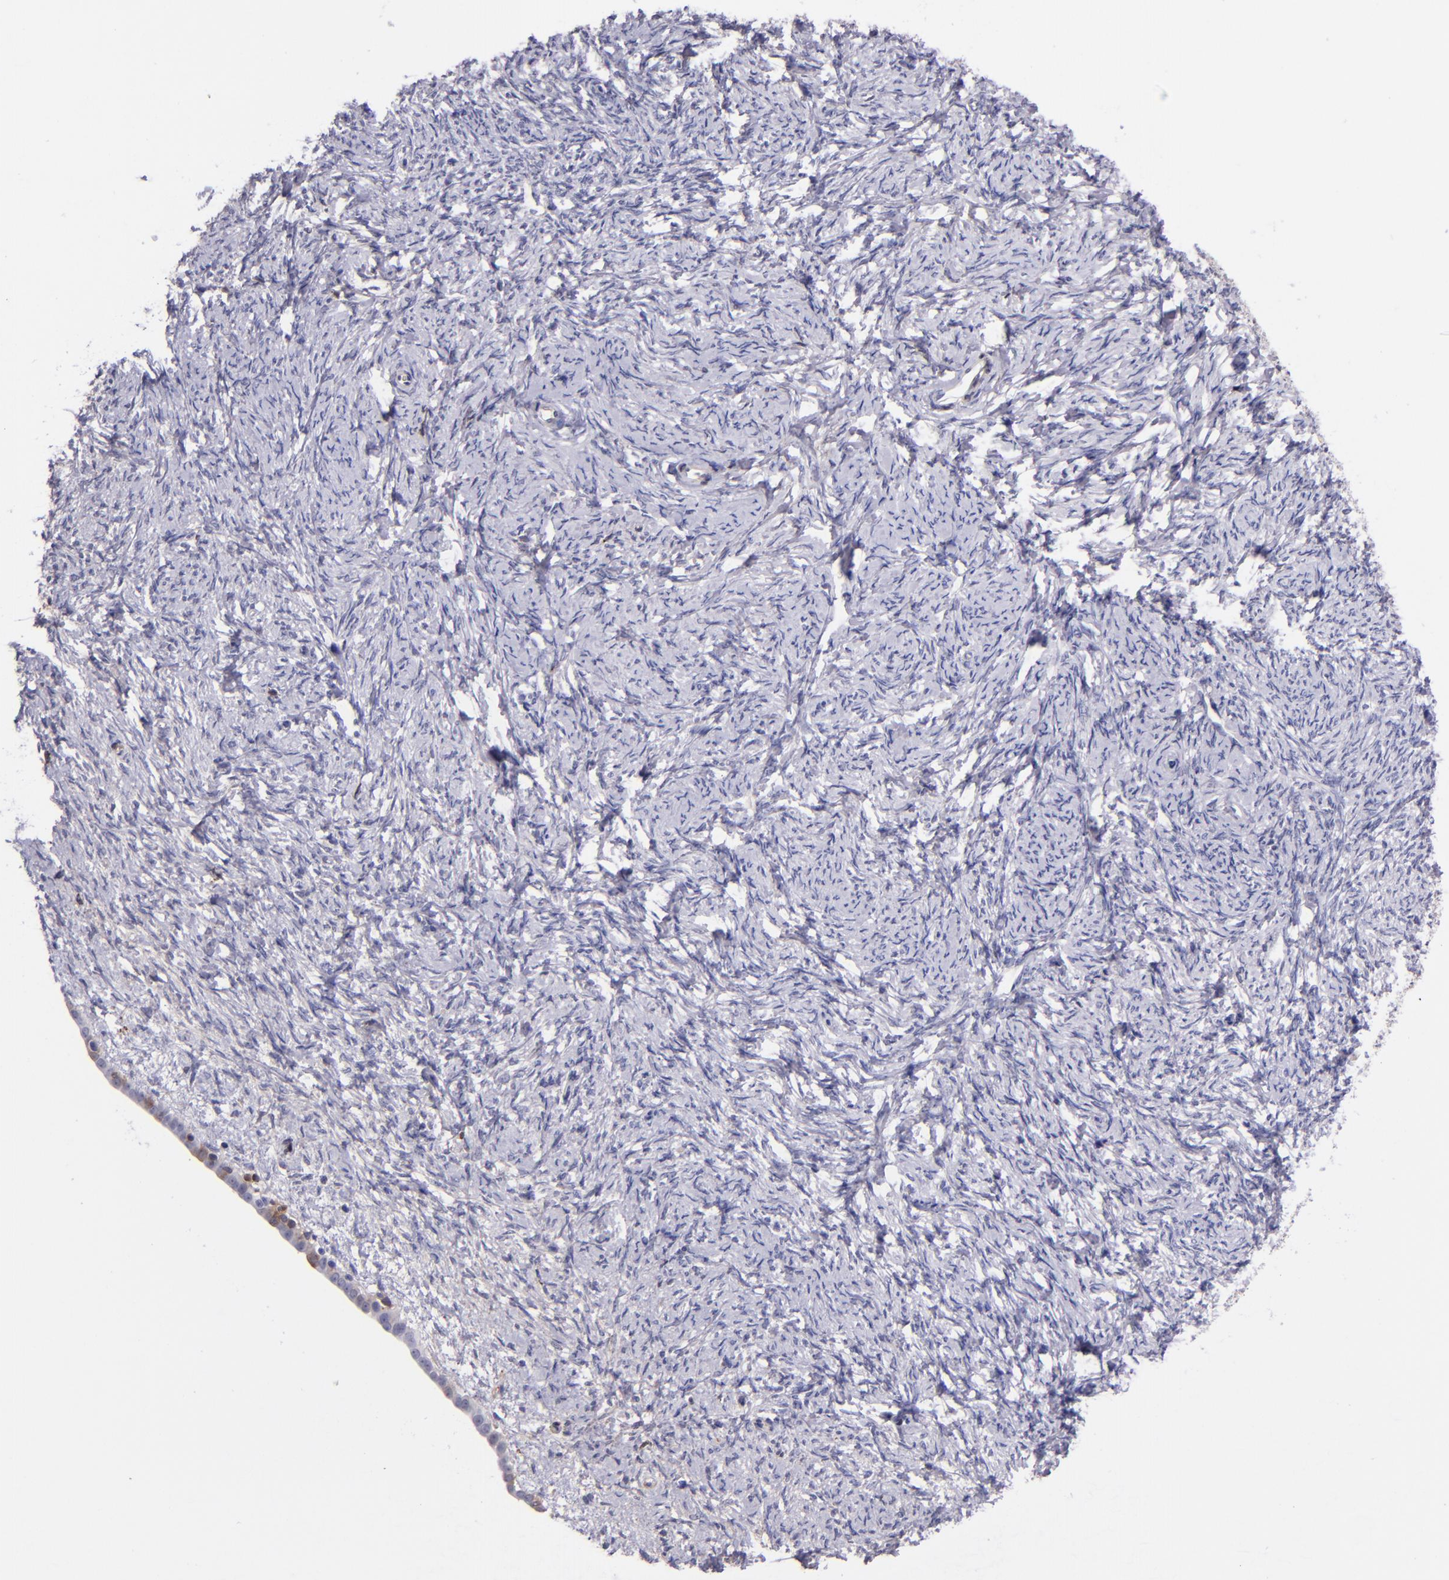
{"staining": {"intensity": "negative", "quantity": "none", "location": "none"}, "tissue": "ovarian cancer", "cell_type": "Tumor cells", "image_type": "cancer", "snomed": [{"axis": "morphology", "description": "Normal tissue, NOS"}, {"axis": "morphology", "description": "Cystadenocarcinoma, serous, NOS"}, {"axis": "topography", "description": "Ovary"}], "caption": "This histopathology image is of serous cystadenocarcinoma (ovarian) stained with immunohistochemistry (IHC) to label a protein in brown with the nuclei are counter-stained blue. There is no staining in tumor cells.", "gene": "KNG1", "patient": {"sex": "female", "age": 62}}